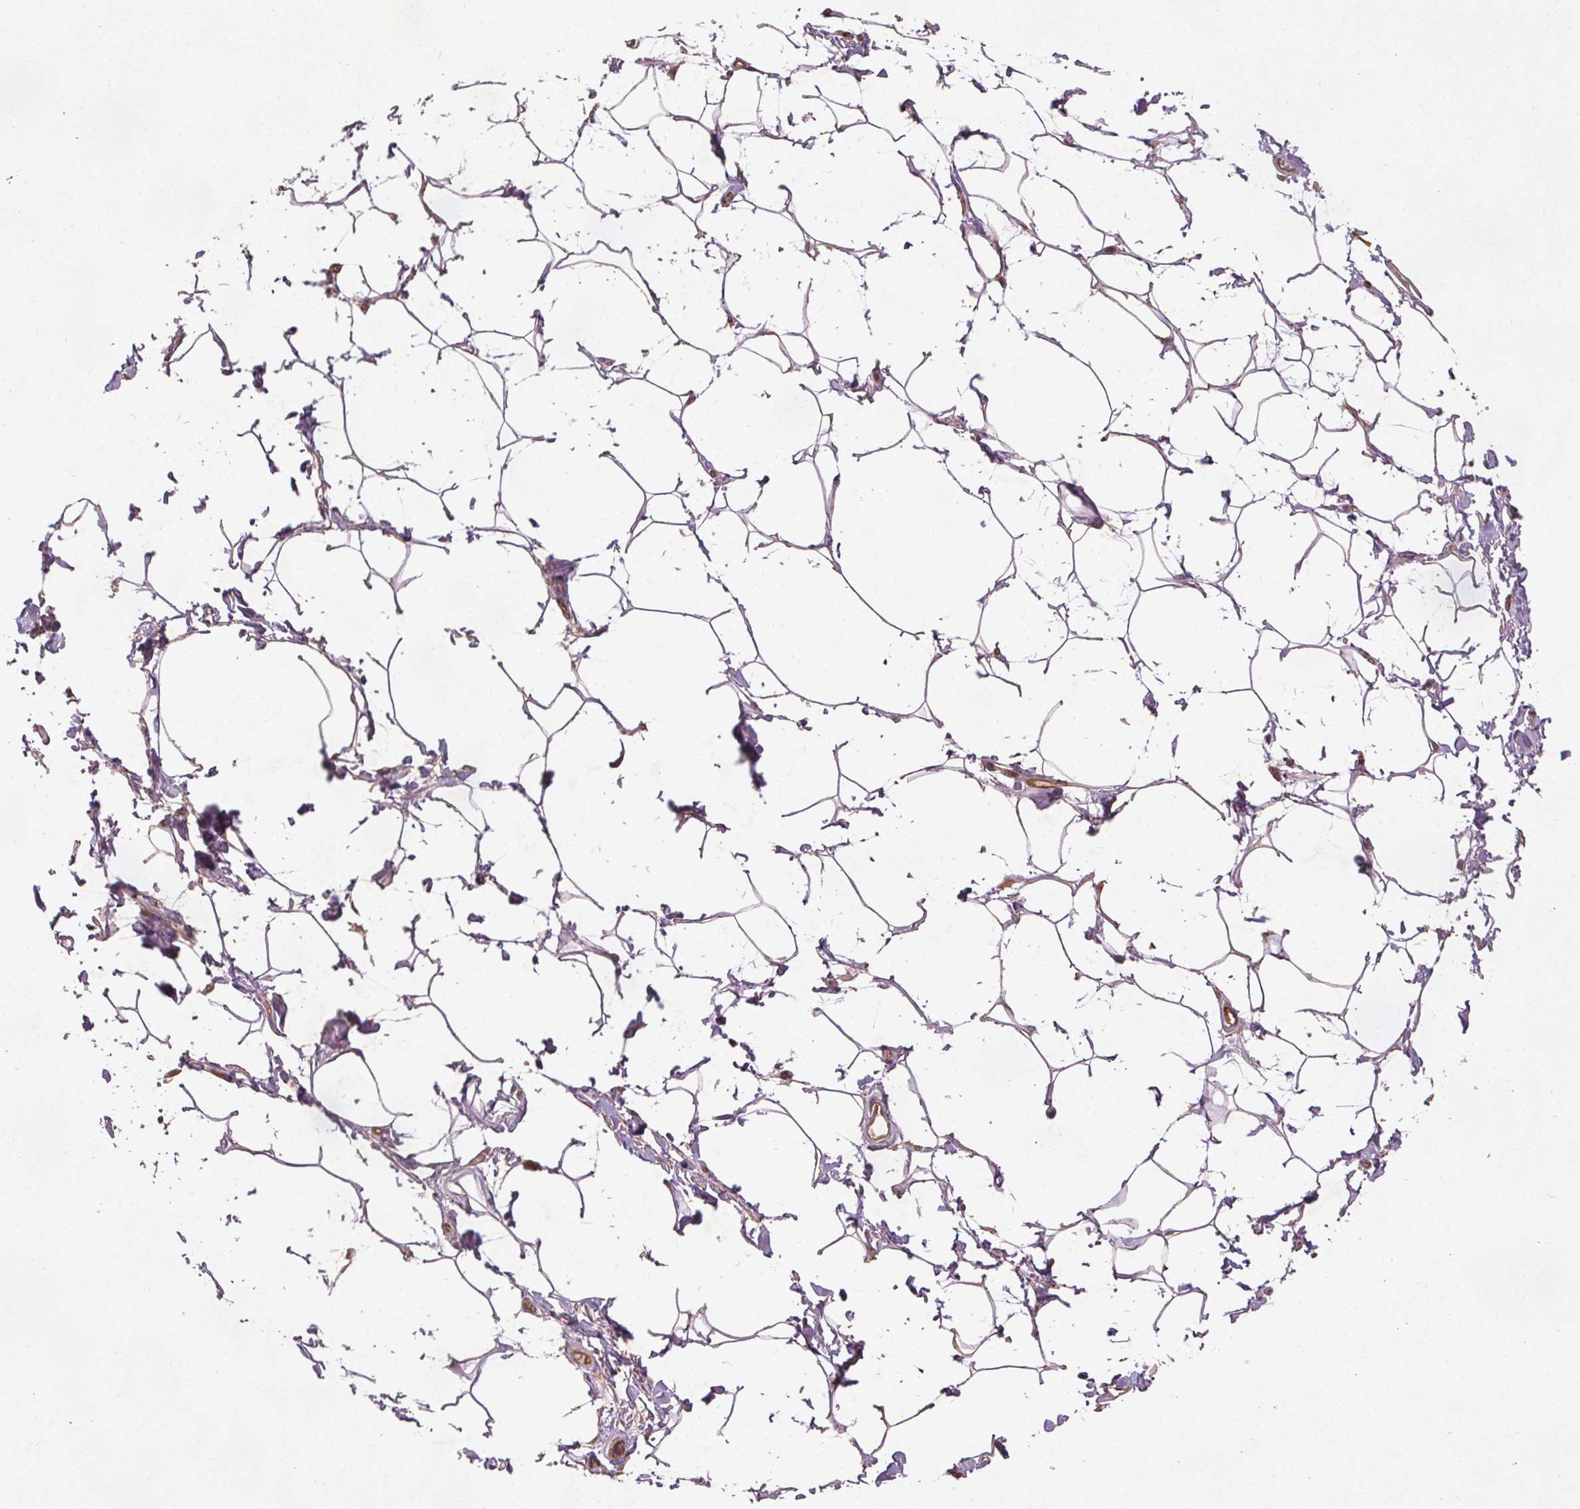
{"staining": {"intensity": "moderate", "quantity": "<25%", "location": "nuclear"}, "tissue": "adipose tissue", "cell_type": "Adipocytes", "image_type": "normal", "snomed": [{"axis": "morphology", "description": "Normal tissue, NOS"}, {"axis": "topography", "description": "Peripheral nerve tissue"}], "caption": "DAB immunohistochemical staining of normal adipose tissue exhibits moderate nuclear protein expression in approximately <25% of adipocytes.", "gene": "SEC14L2", "patient": {"sex": "male", "age": 51}}